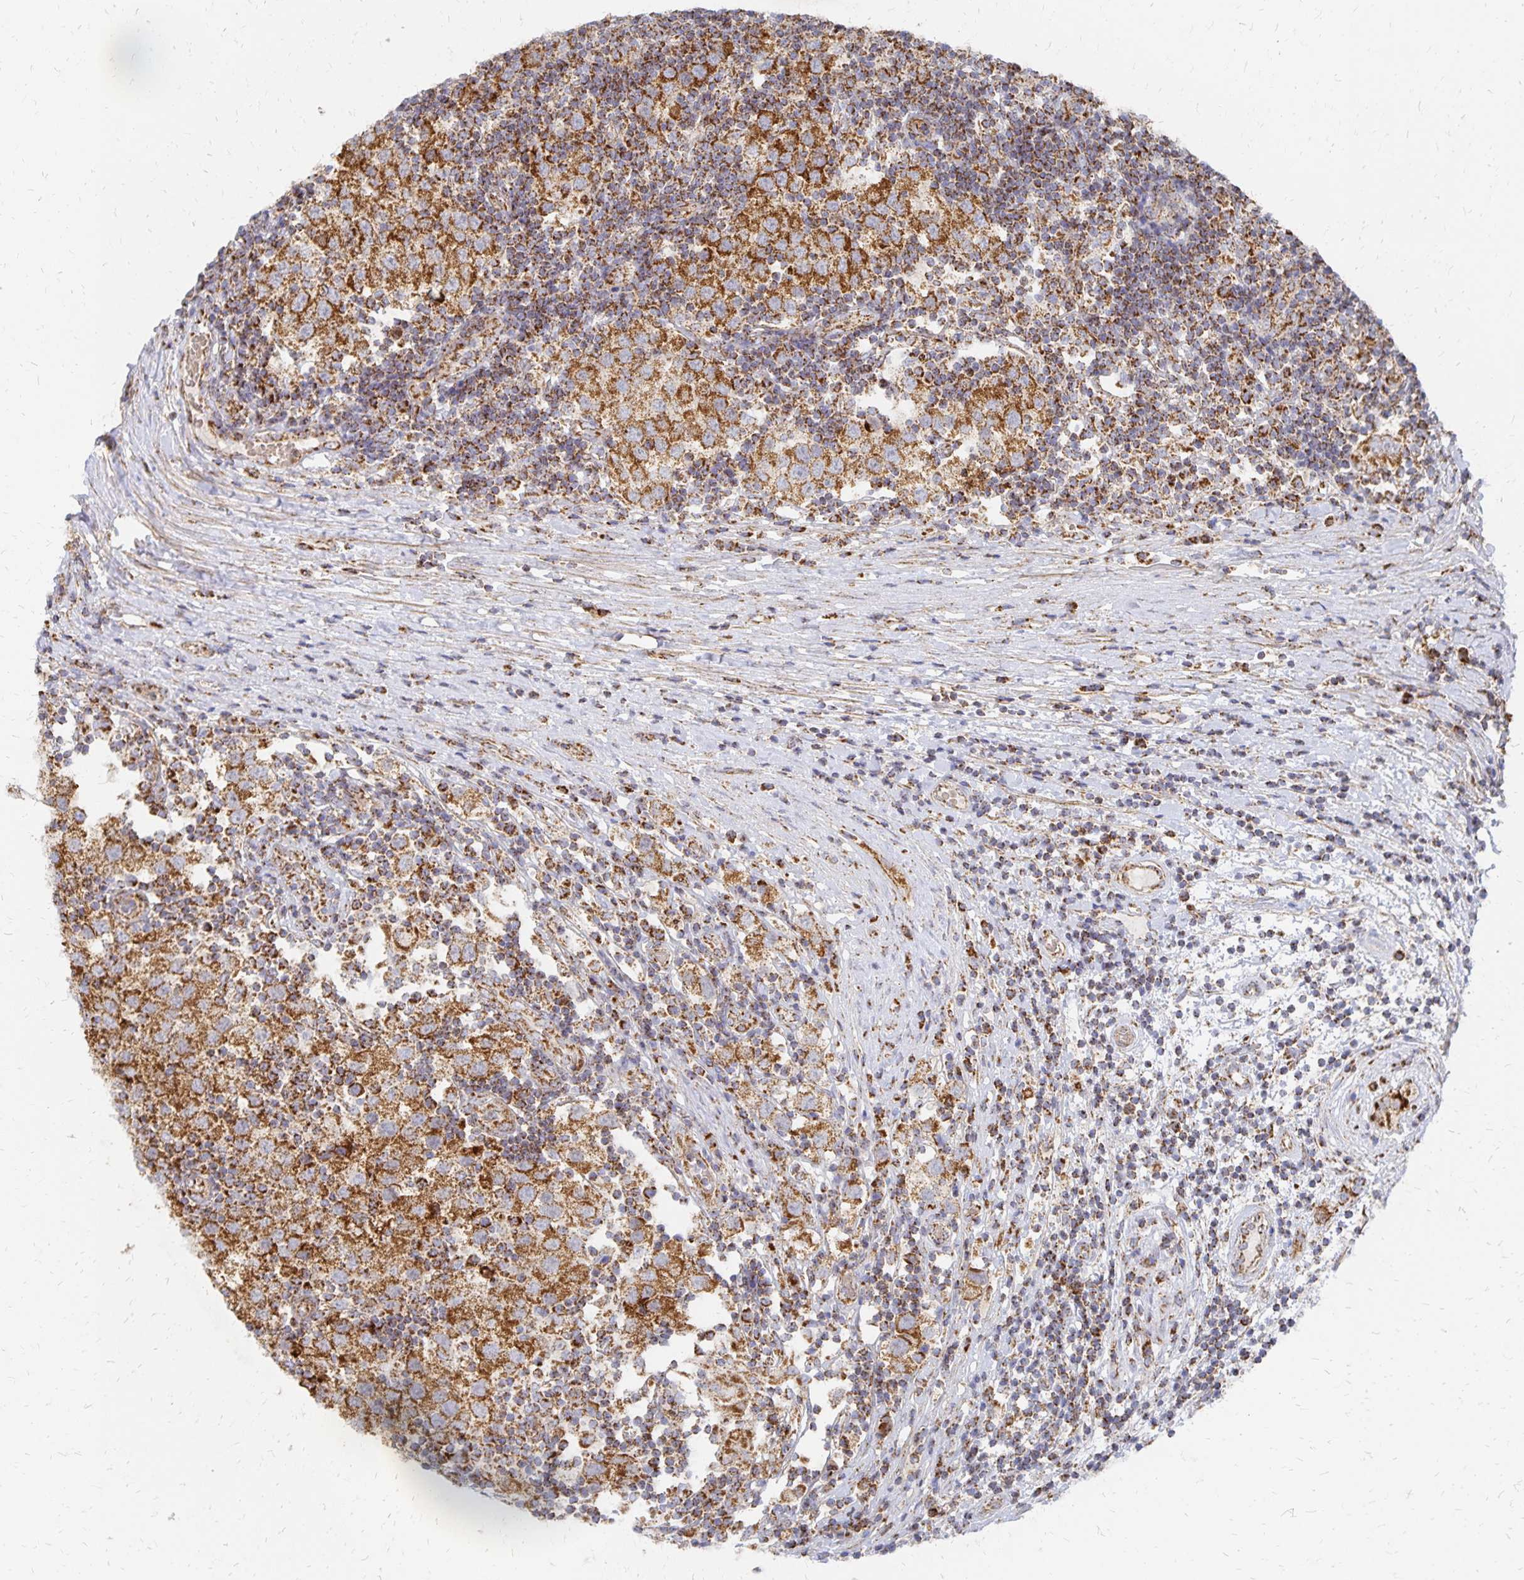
{"staining": {"intensity": "strong", "quantity": ">75%", "location": "cytoplasmic/membranous"}, "tissue": "testis cancer", "cell_type": "Tumor cells", "image_type": "cancer", "snomed": [{"axis": "morphology", "description": "Seminoma, NOS"}, {"axis": "topography", "description": "Testis"}], "caption": "Immunohistochemistry staining of testis cancer (seminoma), which shows high levels of strong cytoplasmic/membranous positivity in about >75% of tumor cells indicating strong cytoplasmic/membranous protein expression. The staining was performed using DAB (brown) for protein detection and nuclei were counterstained in hematoxylin (blue).", "gene": "STOML2", "patient": {"sex": "male", "age": 34}}